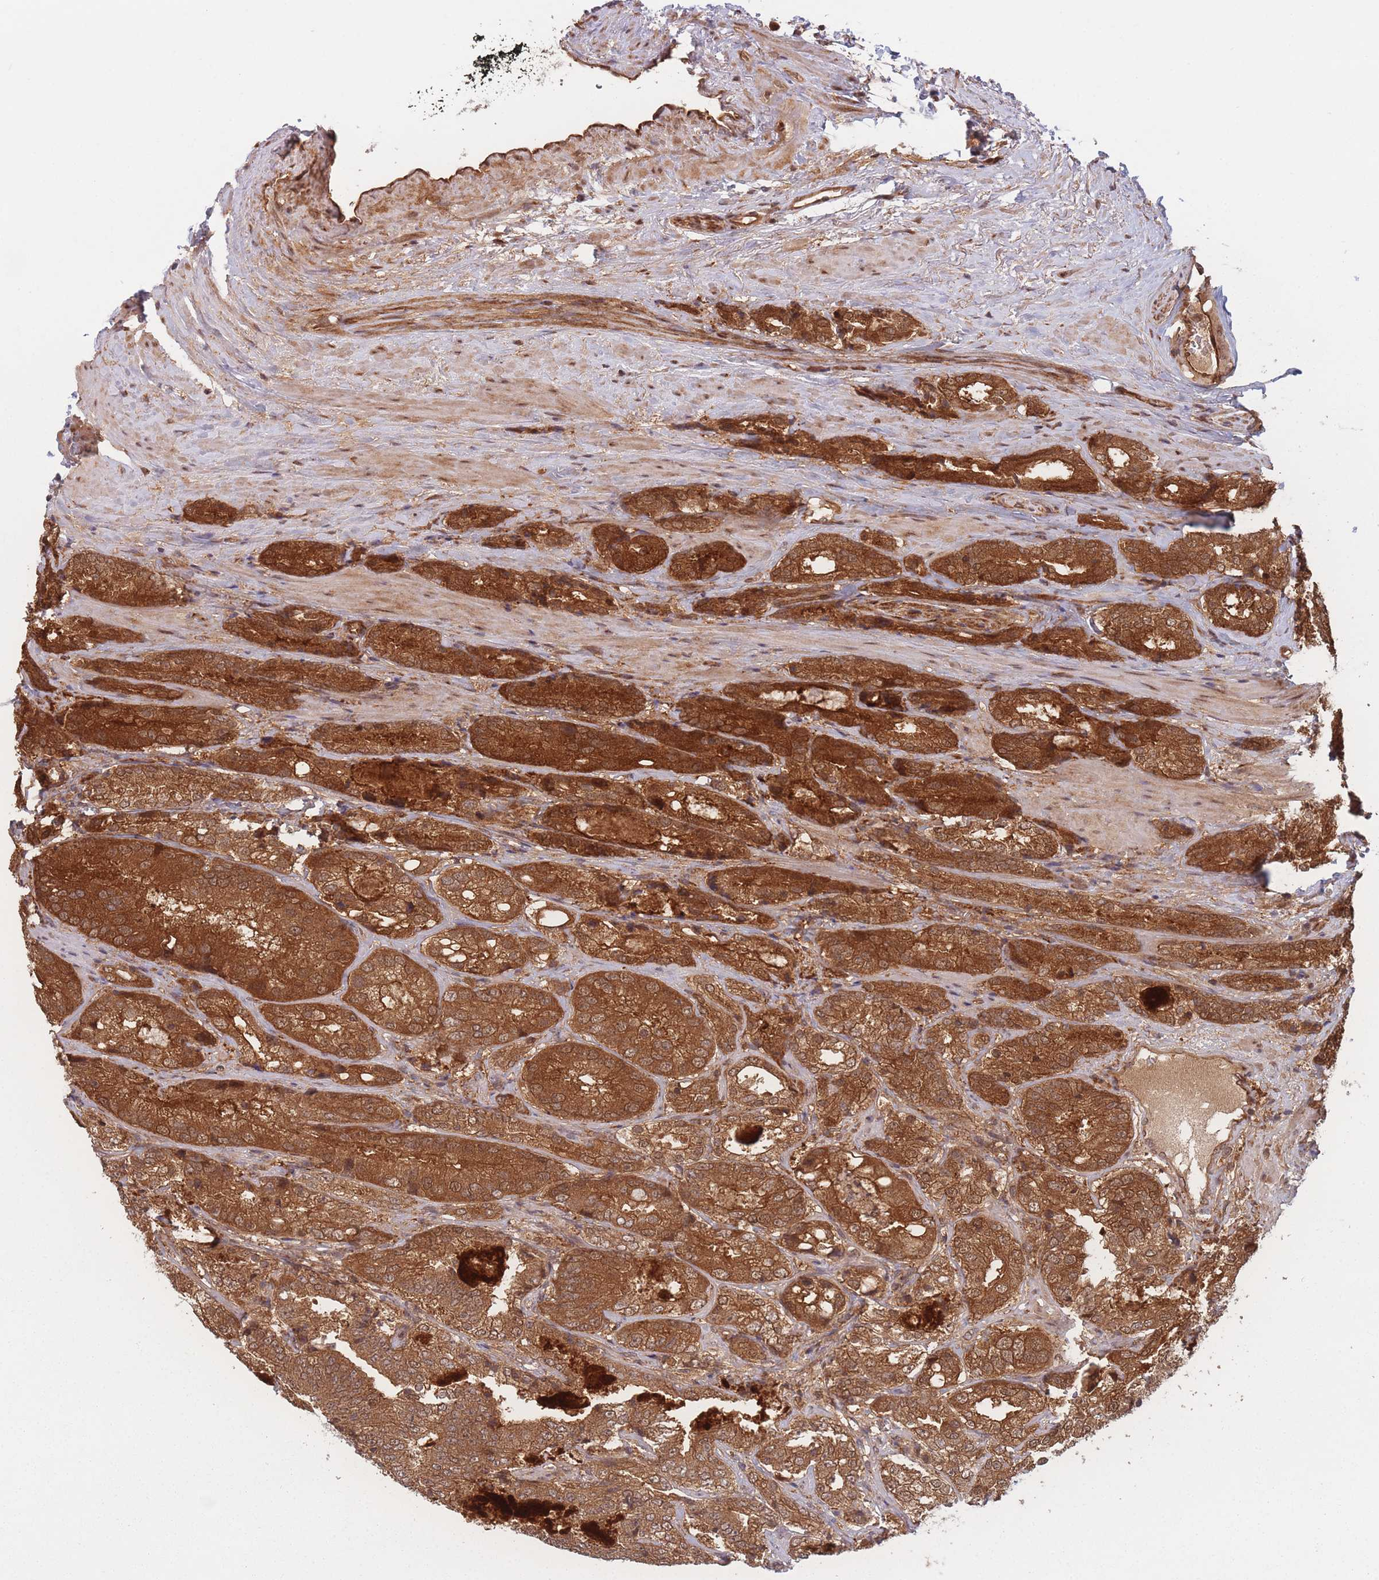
{"staining": {"intensity": "strong", "quantity": ">75%", "location": "cytoplasmic/membranous"}, "tissue": "prostate cancer", "cell_type": "Tumor cells", "image_type": "cancer", "snomed": [{"axis": "morphology", "description": "Adenocarcinoma, High grade"}, {"axis": "topography", "description": "Prostate"}], "caption": "Protein staining of prostate adenocarcinoma (high-grade) tissue exhibits strong cytoplasmic/membranous staining in approximately >75% of tumor cells.", "gene": "PODXL2", "patient": {"sex": "male", "age": 63}}